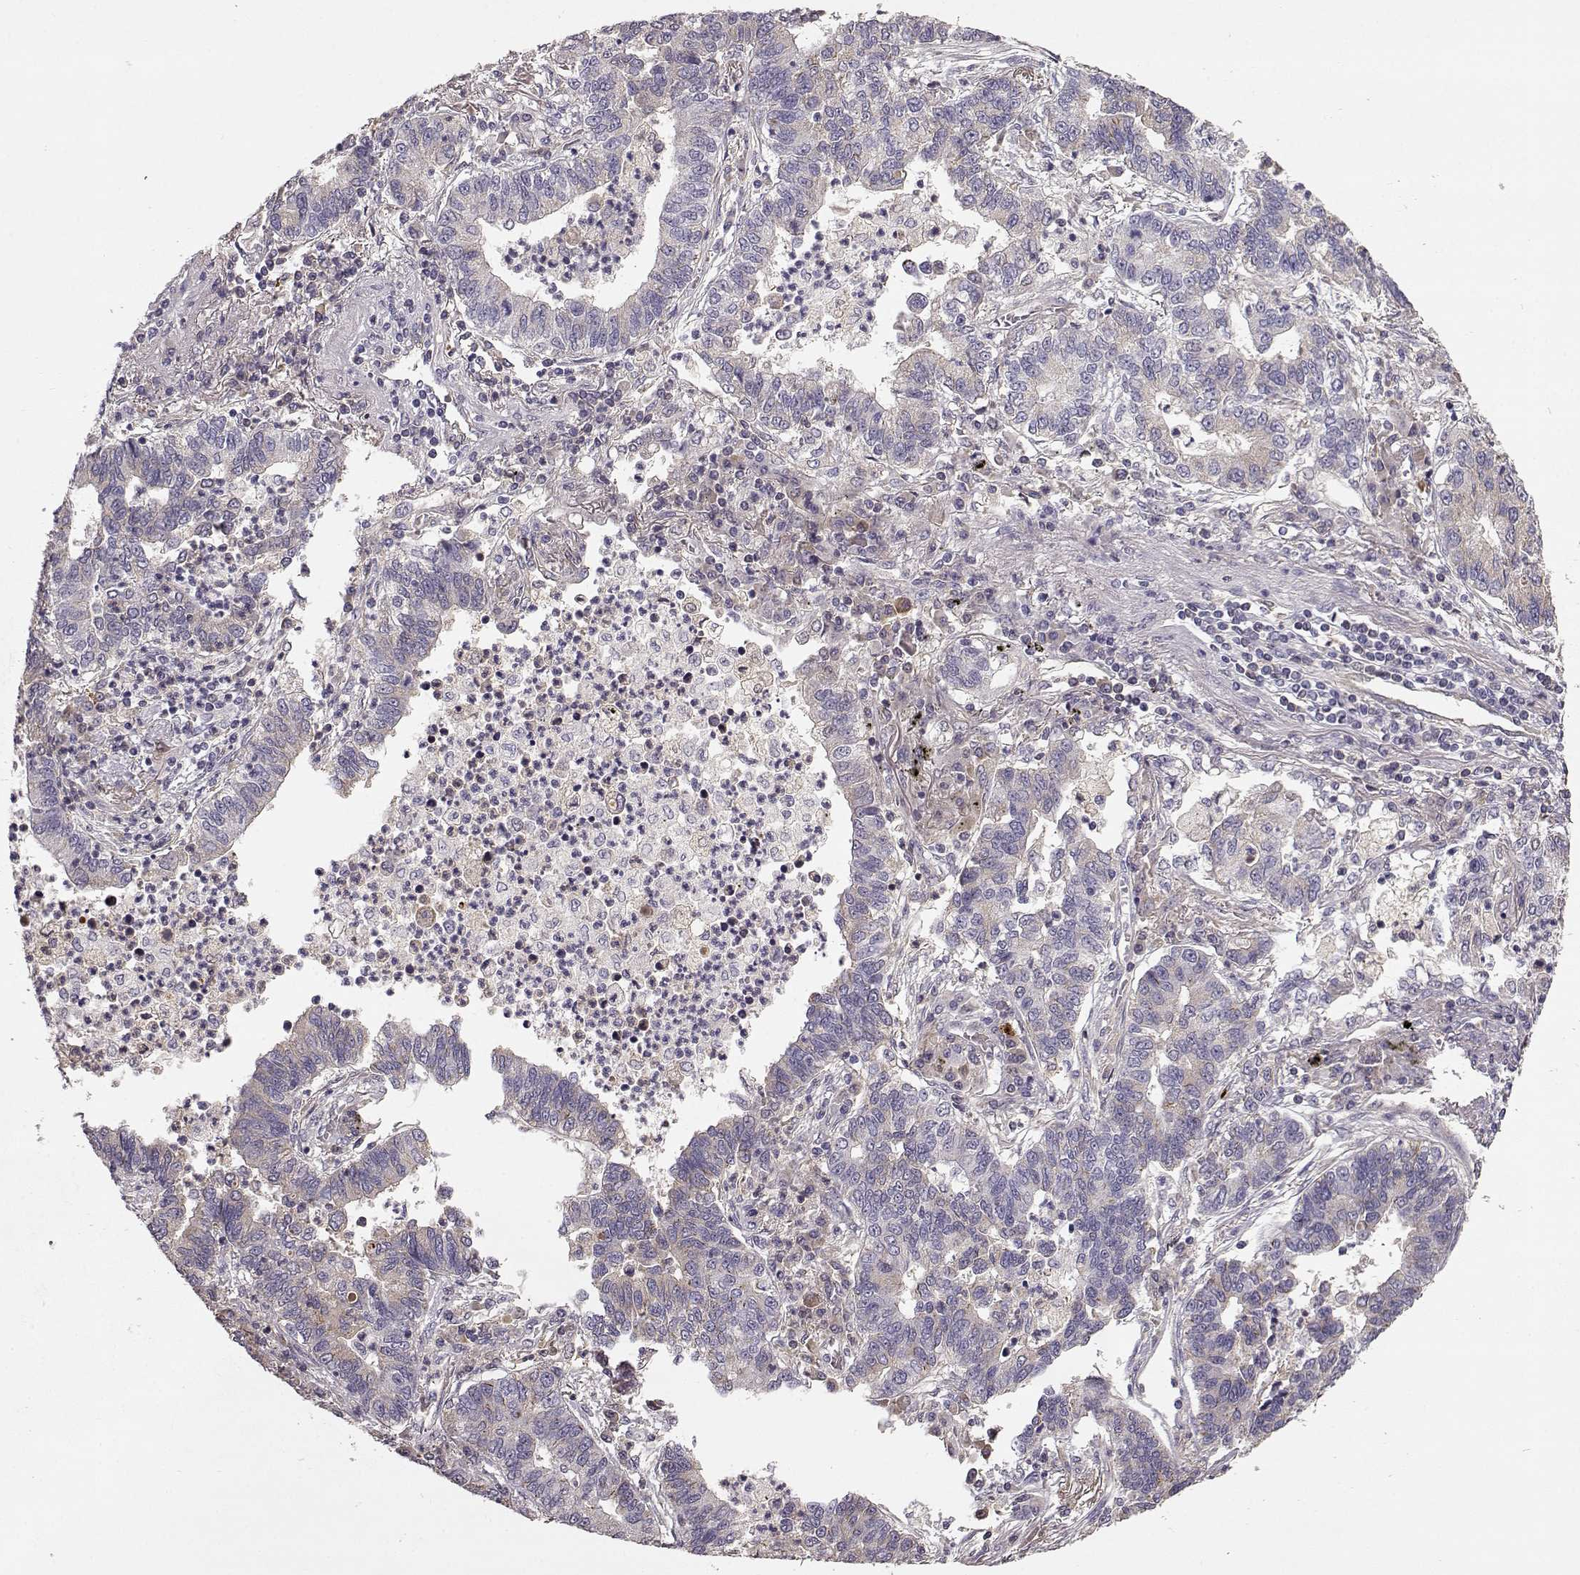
{"staining": {"intensity": "weak", "quantity": ">75%", "location": "cytoplasmic/membranous"}, "tissue": "lung cancer", "cell_type": "Tumor cells", "image_type": "cancer", "snomed": [{"axis": "morphology", "description": "Adenocarcinoma, NOS"}, {"axis": "topography", "description": "Lung"}], "caption": "Lung cancer stained for a protein (brown) reveals weak cytoplasmic/membranous positive expression in about >75% of tumor cells.", "gene": "YJEFN3", "patient": {"sex": "female", "age": 57}}